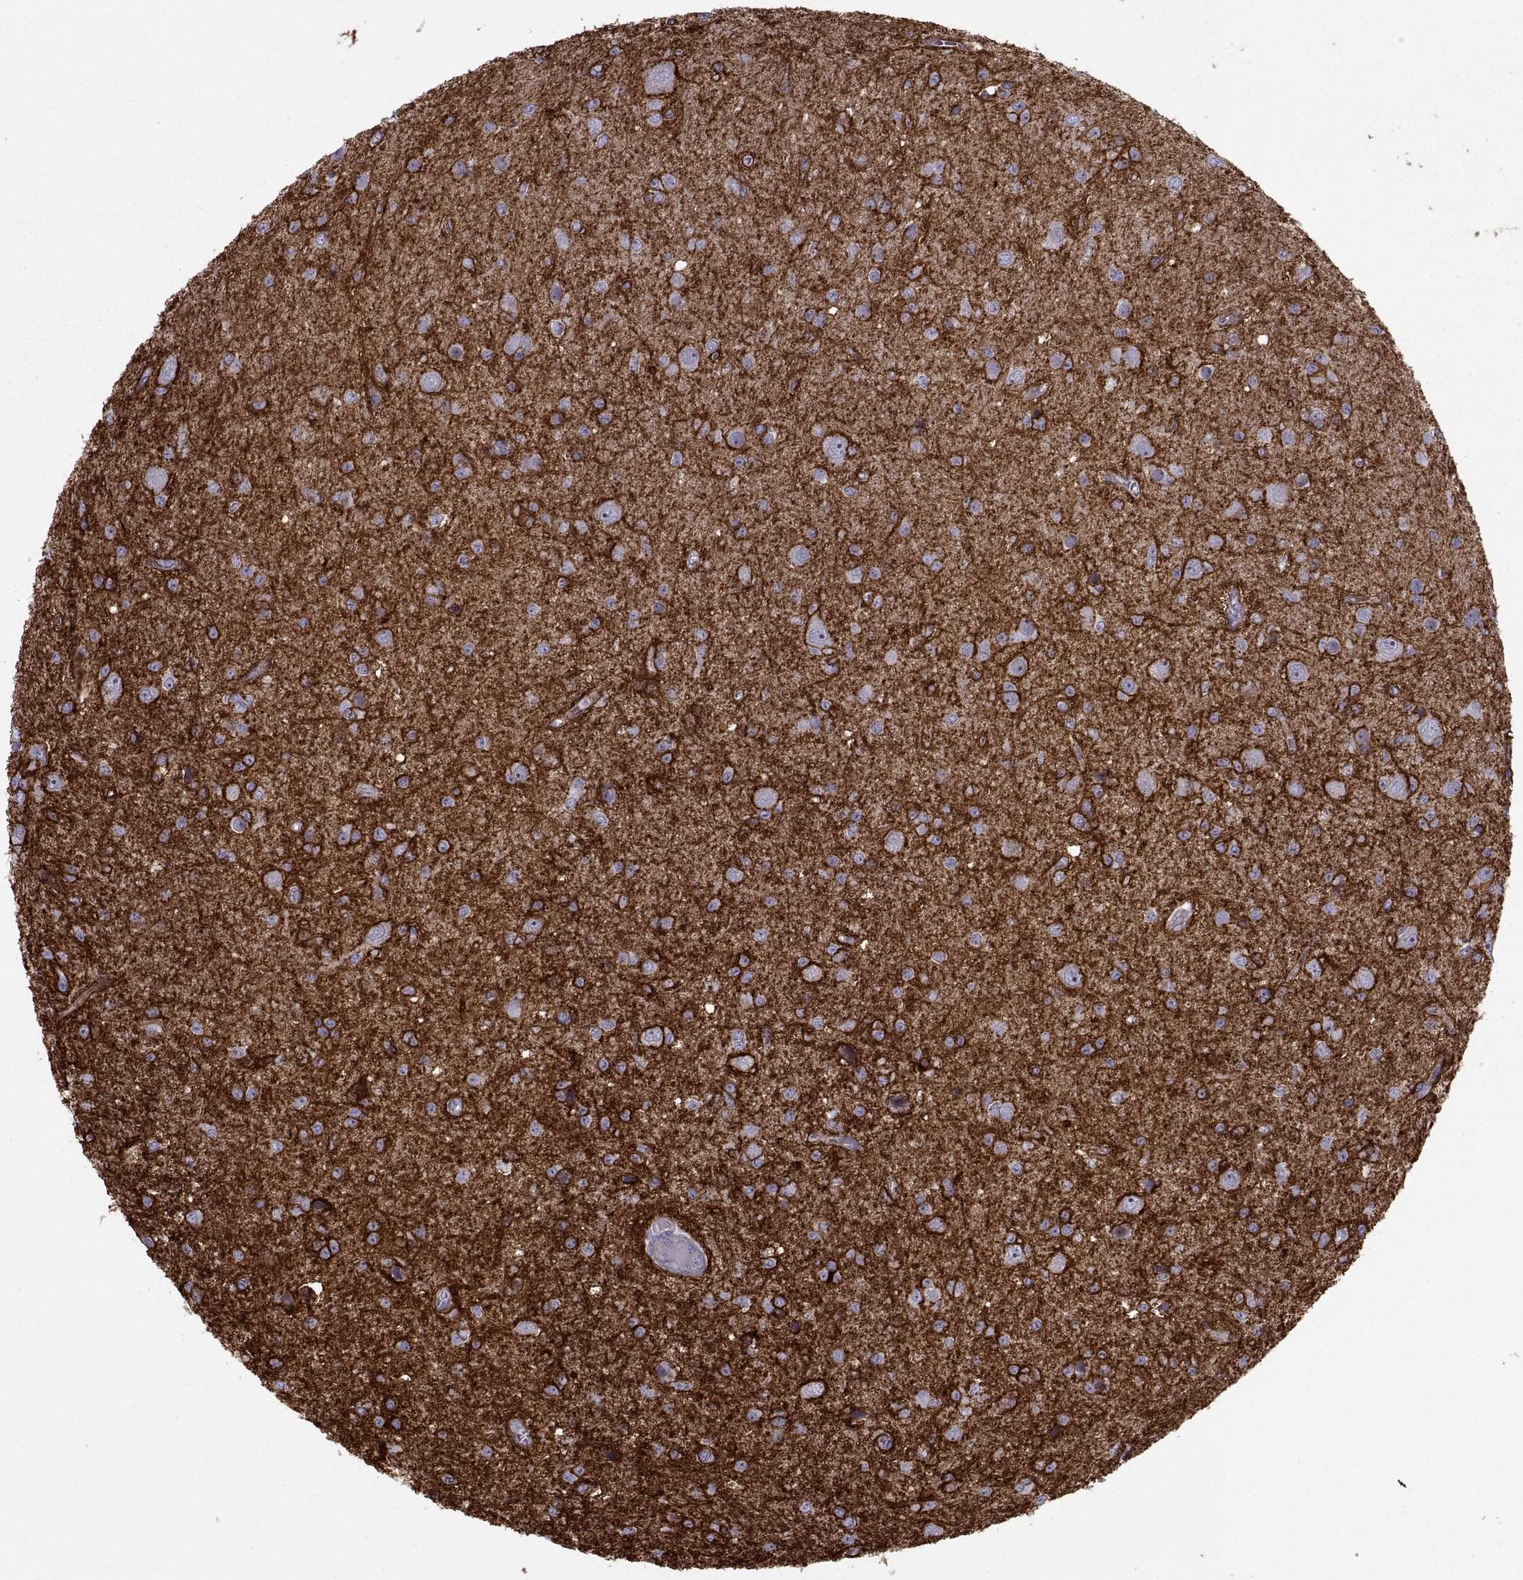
{"staining": {"intensity": "negative", "quantity": "none", "location": "none"}, "tissue": "glioma", "cell_type": "Tumor cells", "image_type": "cancer", "snomed": [{"axis": "morphology", "description": "Glioma, malignant, Low grade"}, {"axis": "topography", "description": "Brain"}], "caption": "This is an immunohistochemistry photomicrograph of human malignant low-grade glioma. There is no expression in tumor cells.", "gene": "TMEM158", "patient": {"sex": "female", "age": 45}}